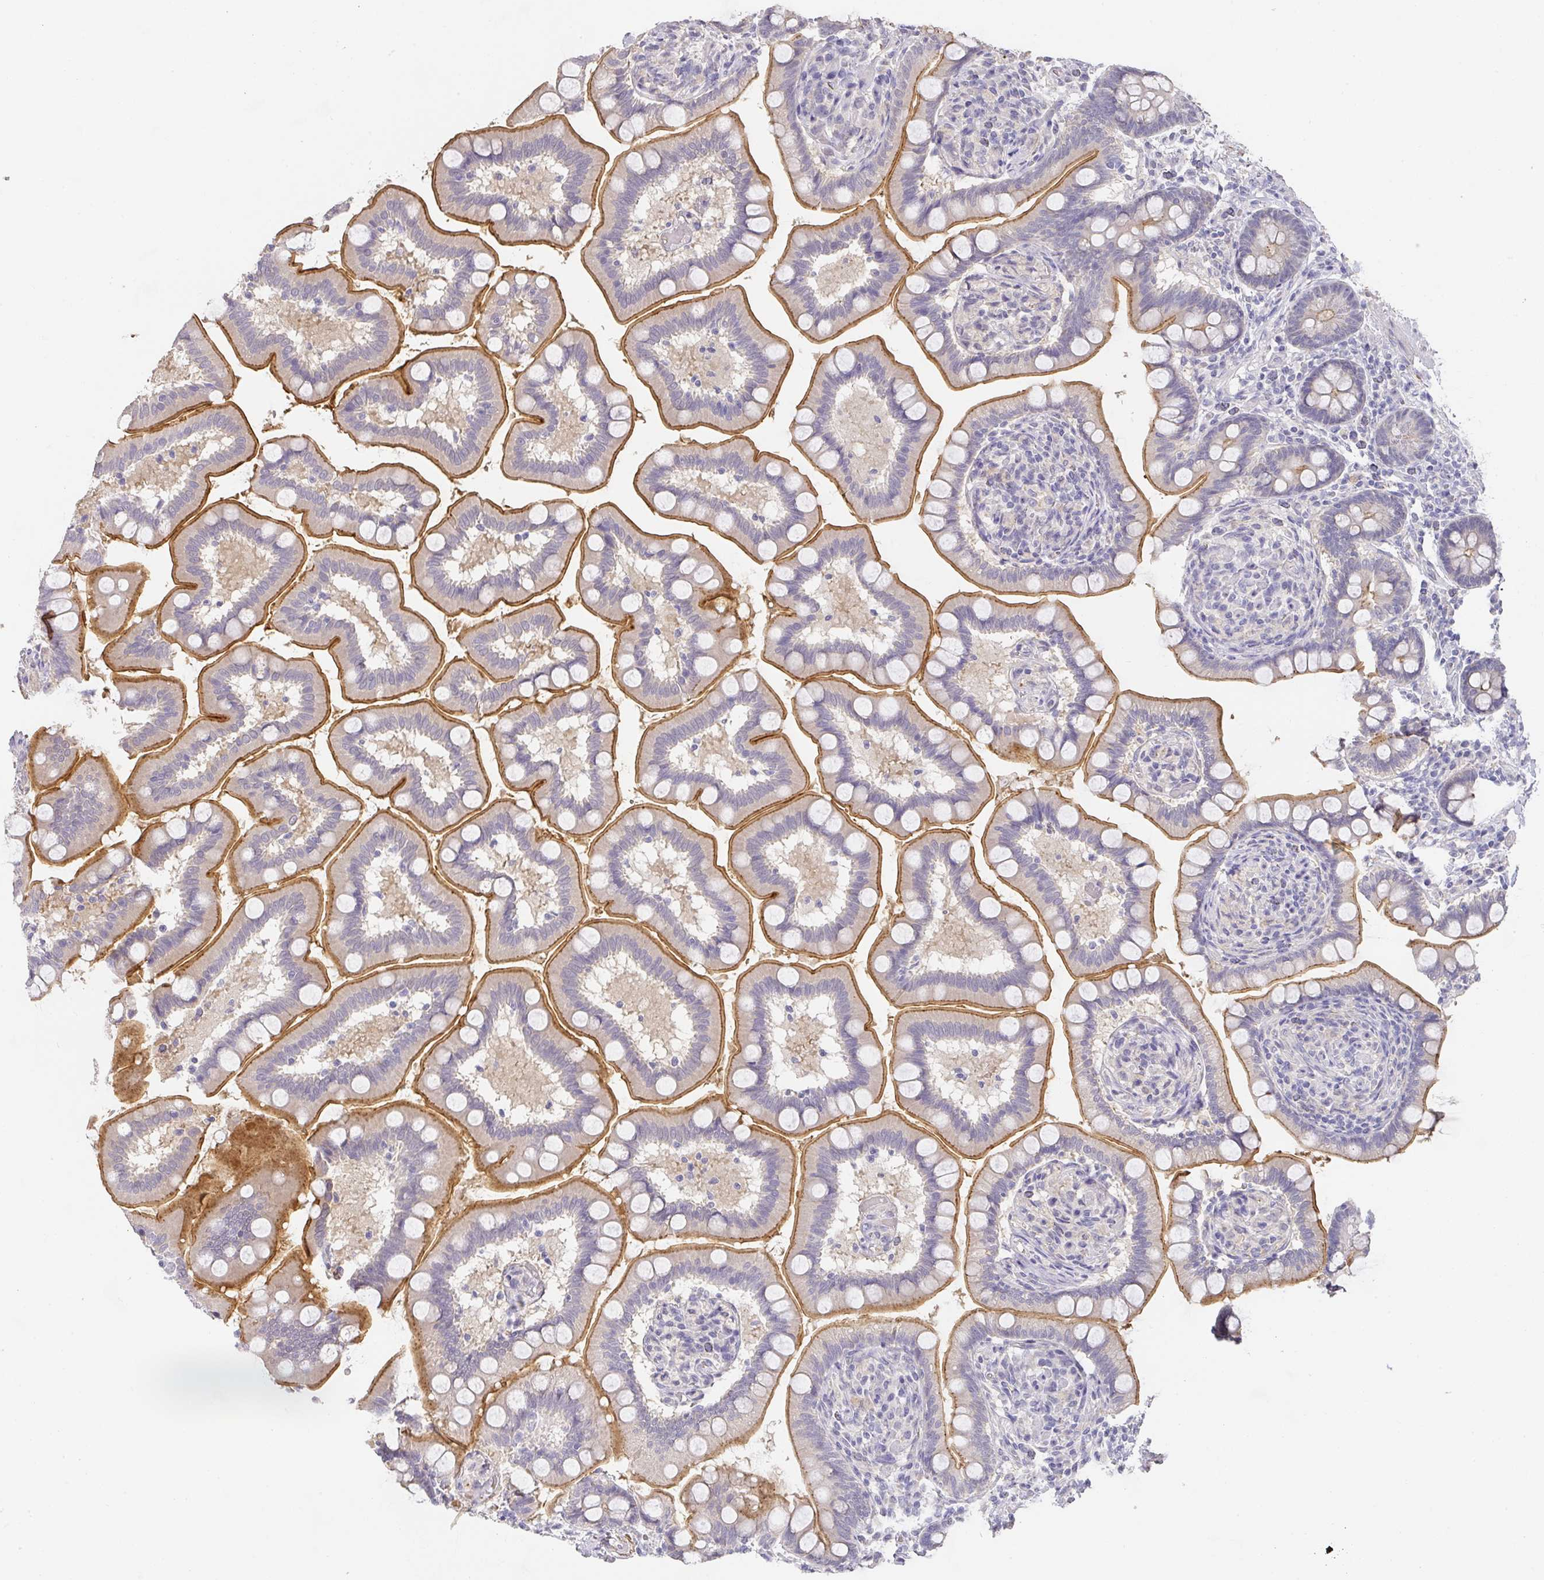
{"staining": {"intensity": "moderate", "quantity": ">75%", "location": "cytoplasmic/membranous"}, "tissue": "small intestine", "cell_type": "Glandular cells", "image_type": "normal", "snomed": [{"axis": "morphology", "description": "Normal tissue, NOS"}, {"axis": "topography", "description": "Small intestine"}], "caption": "Human small intestine stained with a brown dye demonstrates moderate cytoplasmic/membranous positive expression in about >75% of glandular cells.", "gene": "FOXN4", "patient": {"sex": "female", "age": 64}}